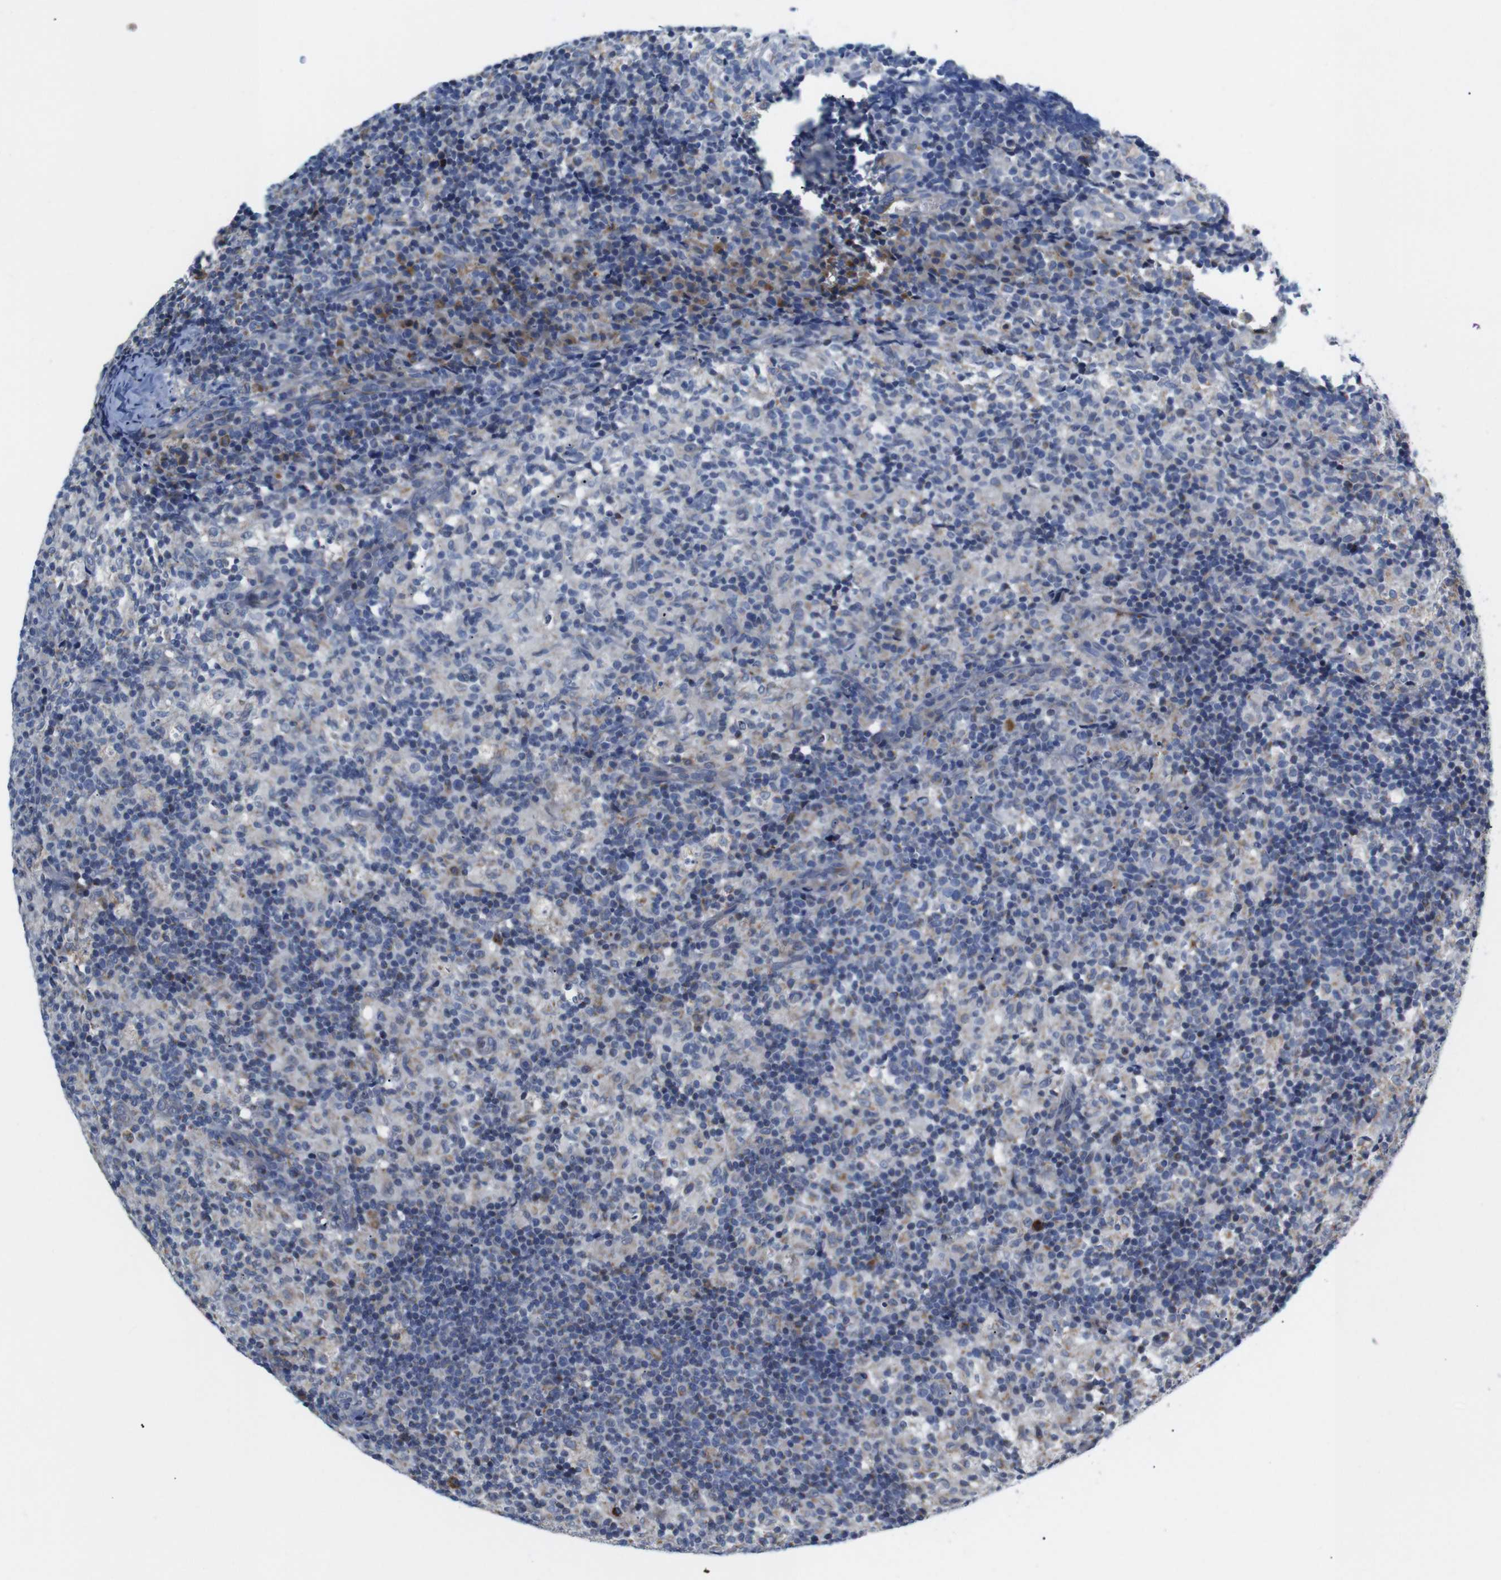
{"staining": {"intensity": "negative", "quantity": "none", "location": "none"}, "tissue": "lymph node", "cell_type": "Germinal center cells", "image_type": "normal", "snomed": [{"axis": "morphology", "description": "Normal tissue, NOS"}, {"axis": "morphology", "description": "Inflammation, NOS"}, {"axis": "topography", "description": "Lymph node"}], "caption": "An immunohistochemistry histopathology image of benign lymph node is shown. There is no staining in germinal center cells of lymph node.", "gene": "LRRC55", "patient": {"sex": "male", "age": 55}}